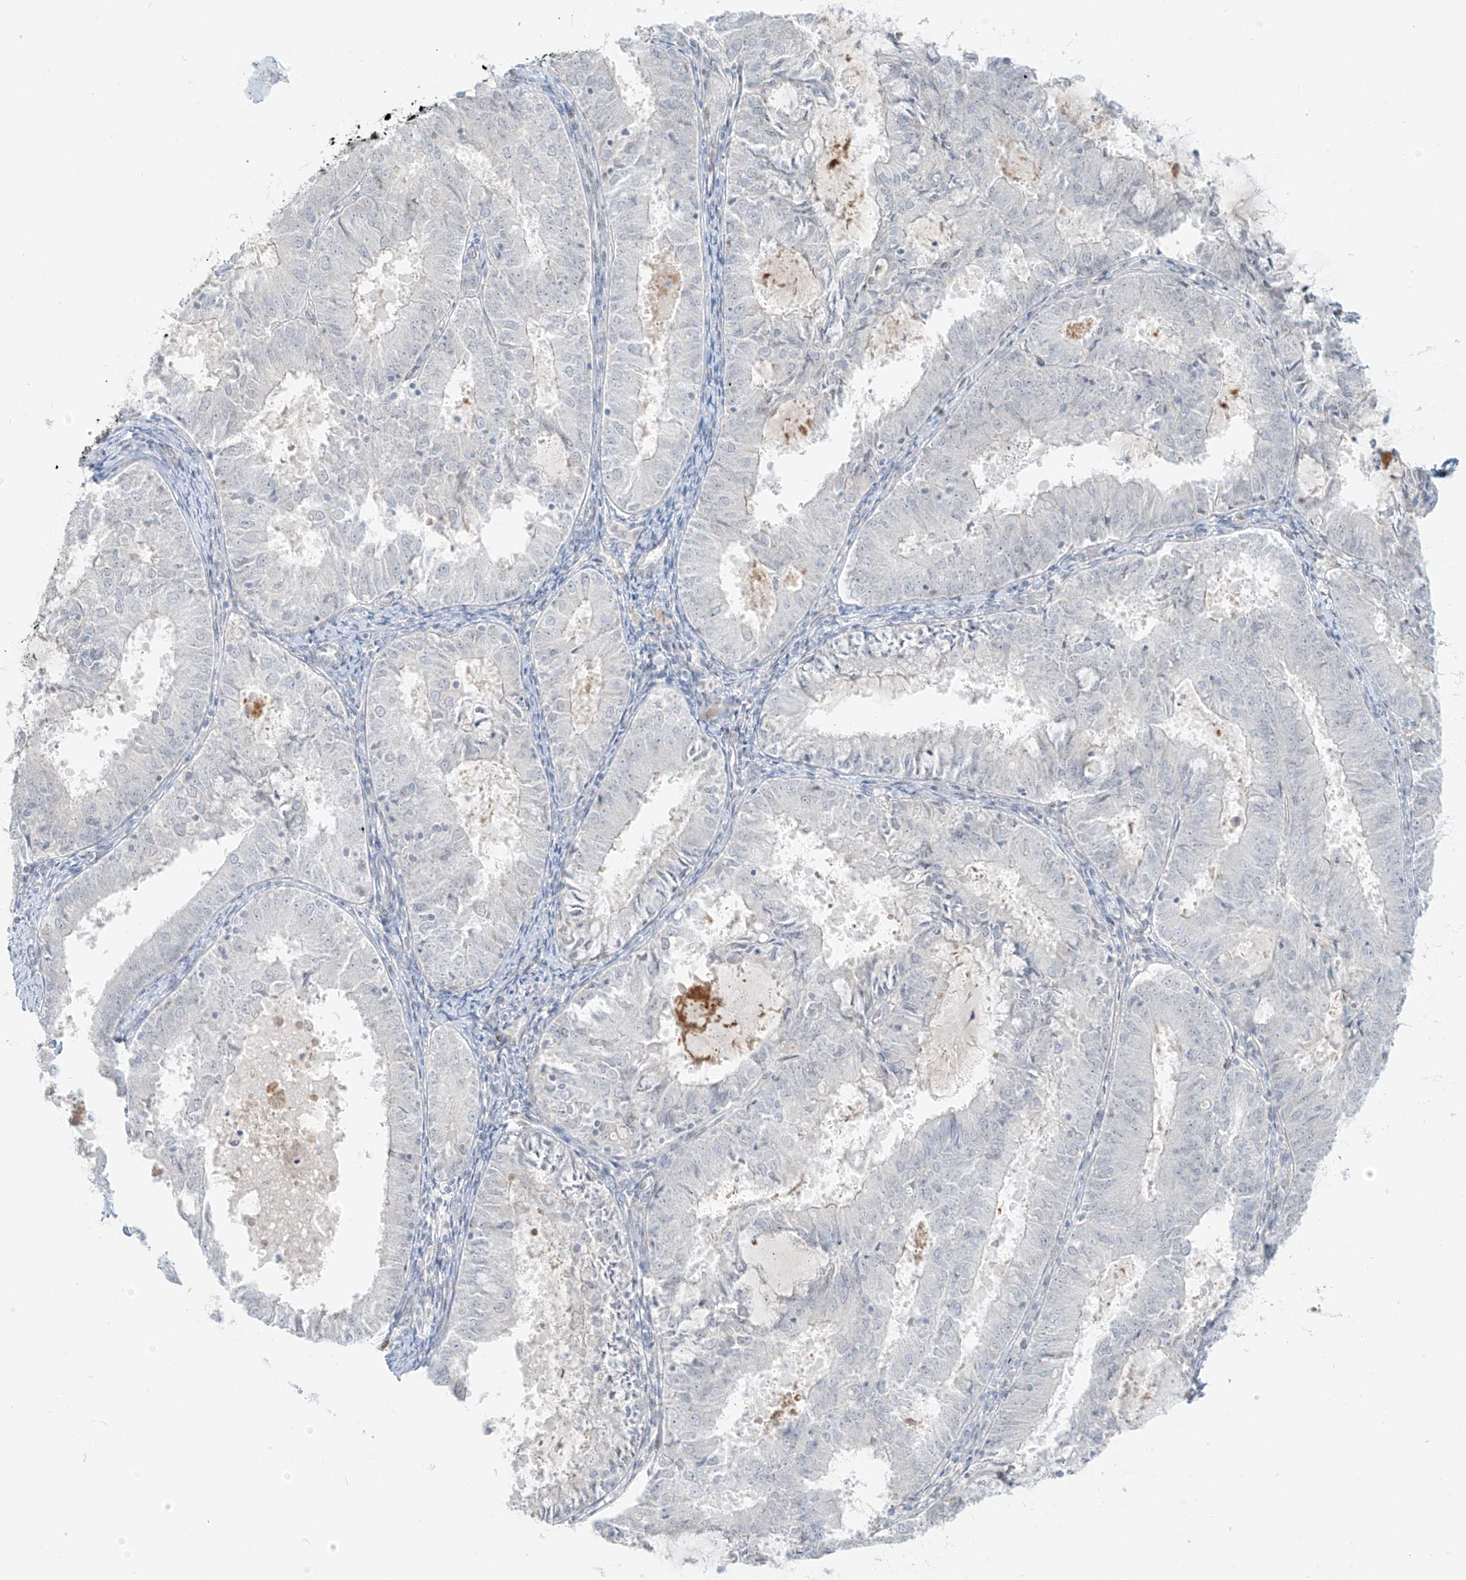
{"staining": {"intensity": "negative", "quantity": "none", "location": "none"}, "tissue": "endometrial cancer", "cell_type": "Tumor cells", "image_type": "cancer", "snomed": [{"axis": "morphology", "description": "Adenocarcinoma, NOS"}, {"axis": "topography", "description": "Endometrium"}], "caption": "The image displays no staining of tumor cells in endometrial adenocarcinoma. (DAB (3,3'-diaminobenzidine) immunohistochemistry with hematoxylin counter stain).", "gene": "ZNF774", "patient": {"sex": "female", "age": 57}}